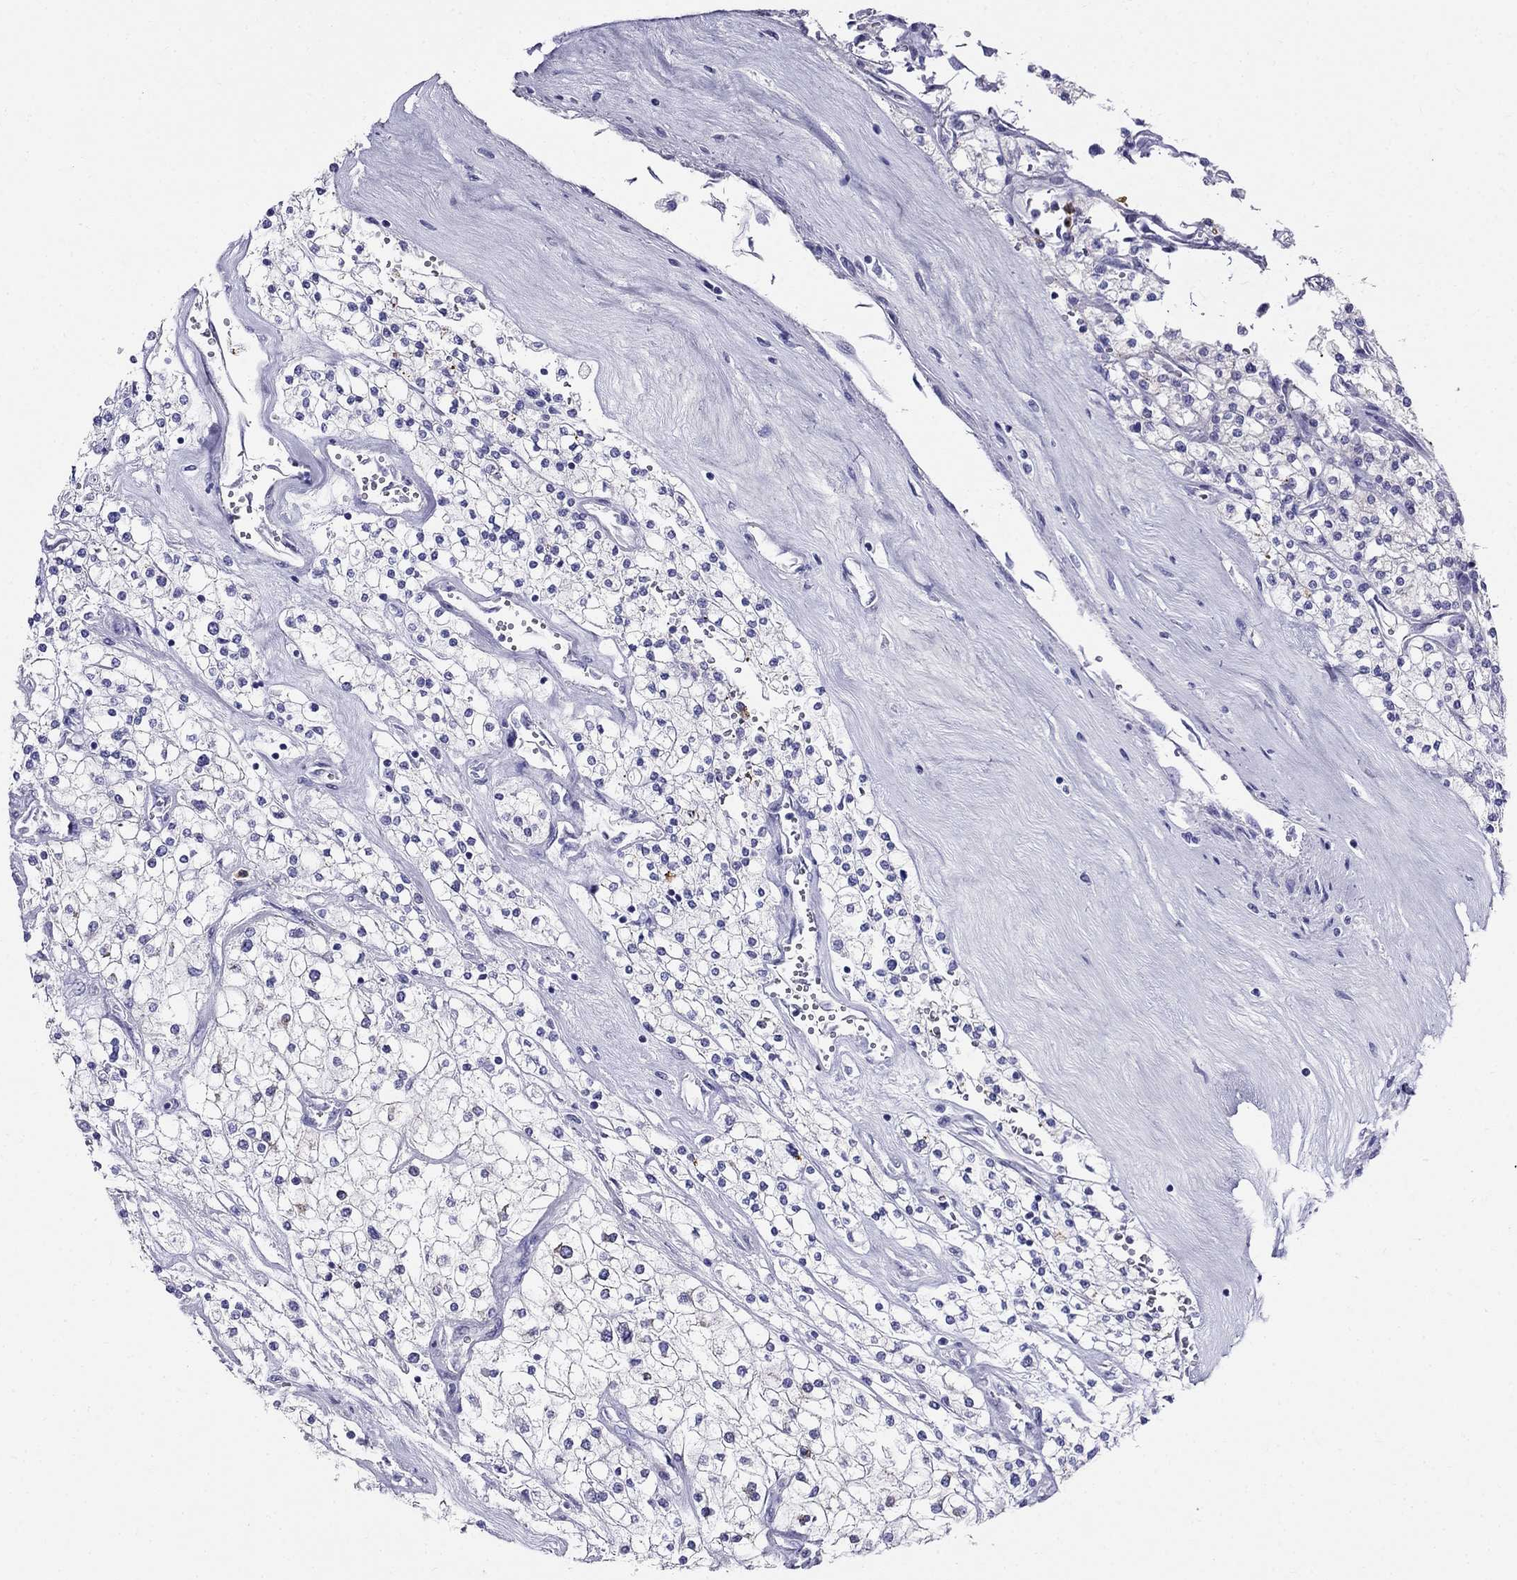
{"staining": {"intensity": "negative", "quantity": "none", "location": "none"}, "tissue": "renal cancer", "cell_type": "Tumor cells", "image_type": "cancer", "snomed": [{"axis": "morphology", "description": "Adenocarcinoma, NOS"}, {"axis": "topography", "description": "Kidney"}], "caption": "High magnification brightfield microscopy of renal cancer stained with DAB (3,3'-diaminobenzidine) (brown) and counterstained with hematoxylin (blue): tumor cells show no significant positivity.", "gene": "PPP1R36", "patient": {"sex": "male", "age": 80}}